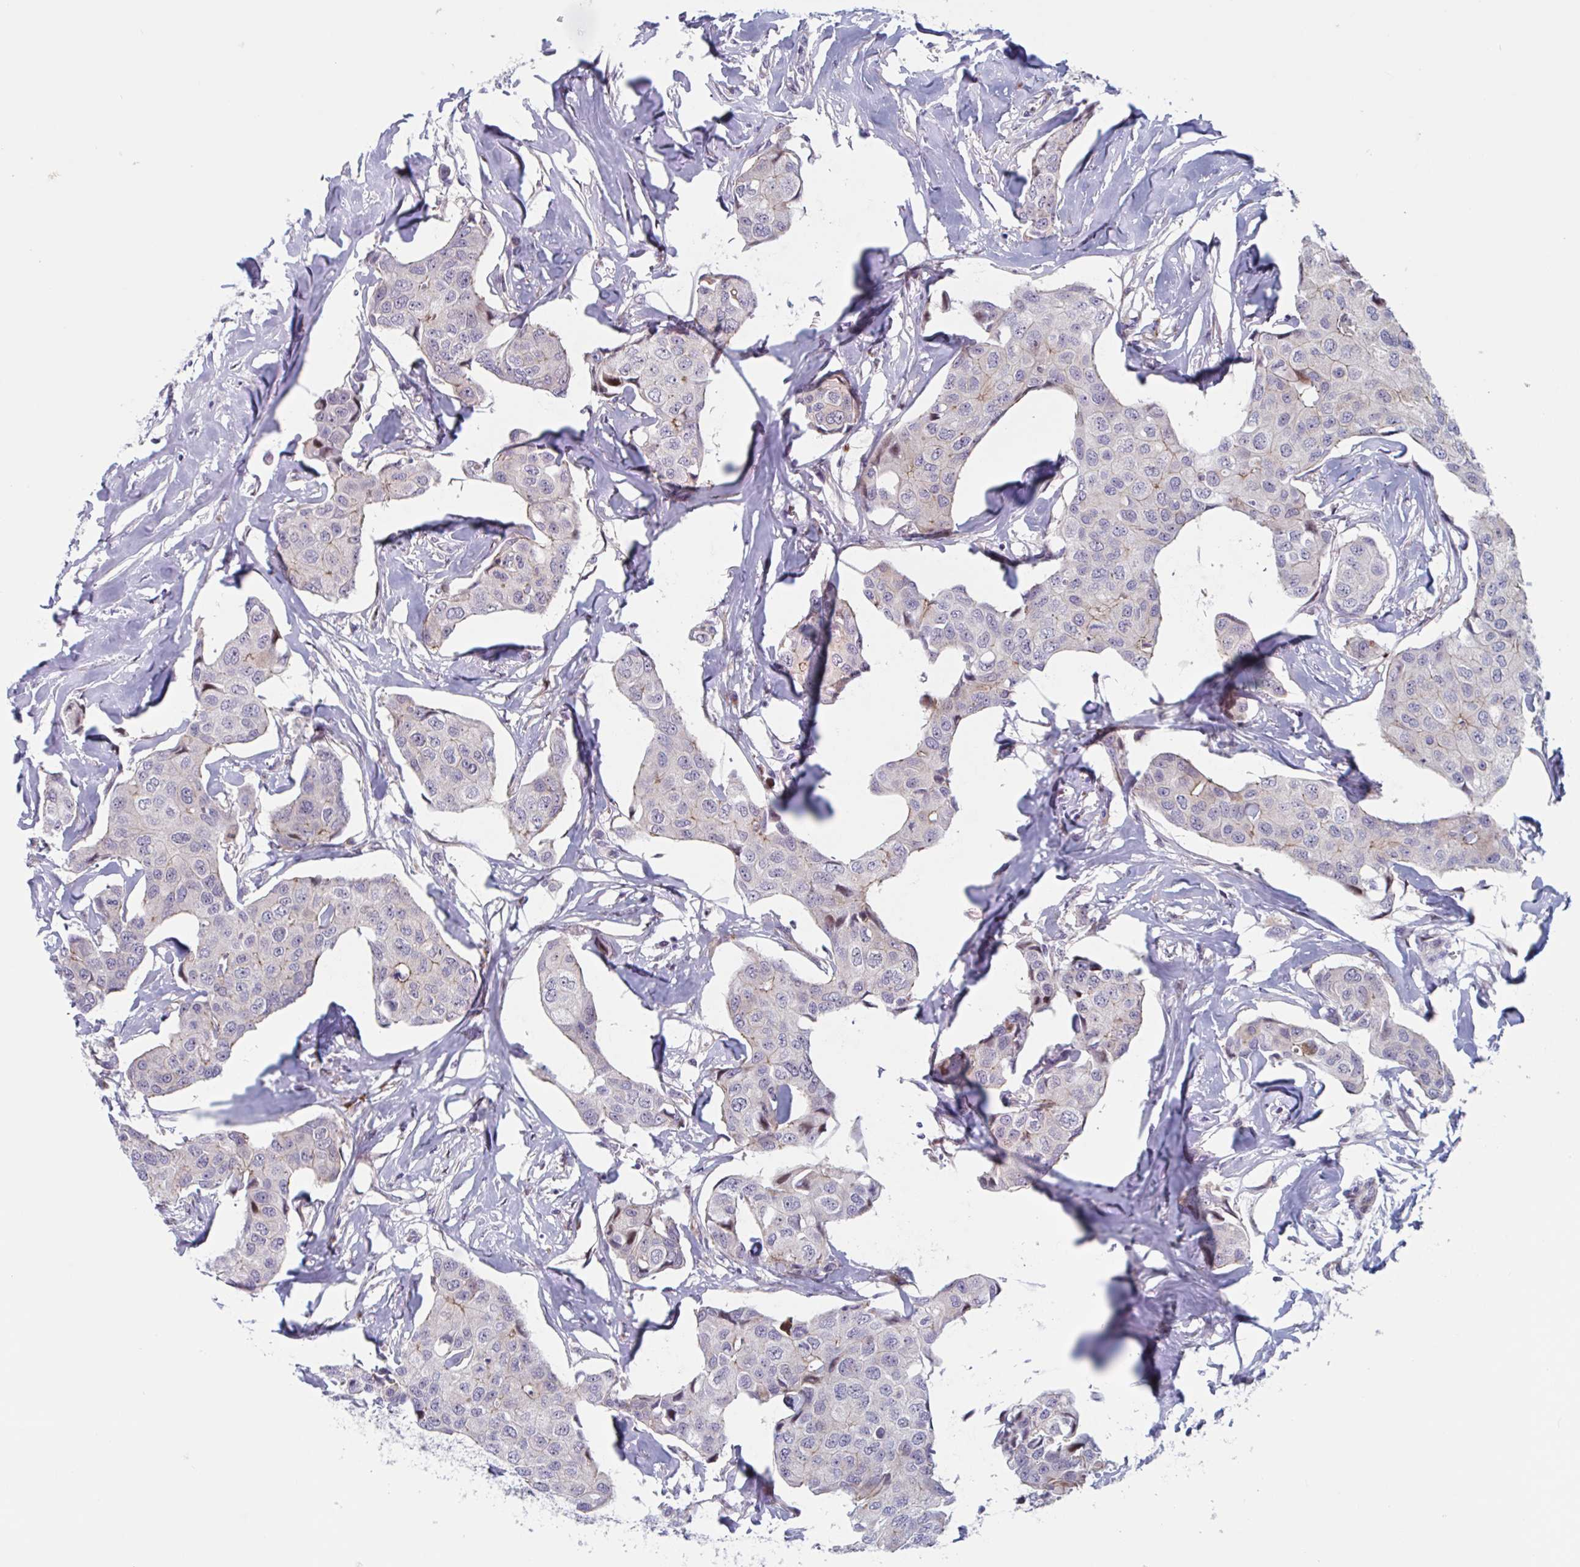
{"staining": {"intensity": "weak", "quantity": "<25%", "location": "cytoplasmic/membranous"}, "tissue": "breast cancer", "cell_type": "Tumor cells", "image_type": "cancer", "snomed": [{"axis": "morphology", "description": "Duct carcinoma"}, {"axis": "topography", "description": "Breast"}, {"axis": "topography", "description": "Lymph node"}], "caption": "Image shows no significant protein positivity in tumor cells of intraductal carcinoma (breast).", "gene": "DUXA", "patient": {"sex": "female", "age": 80}}